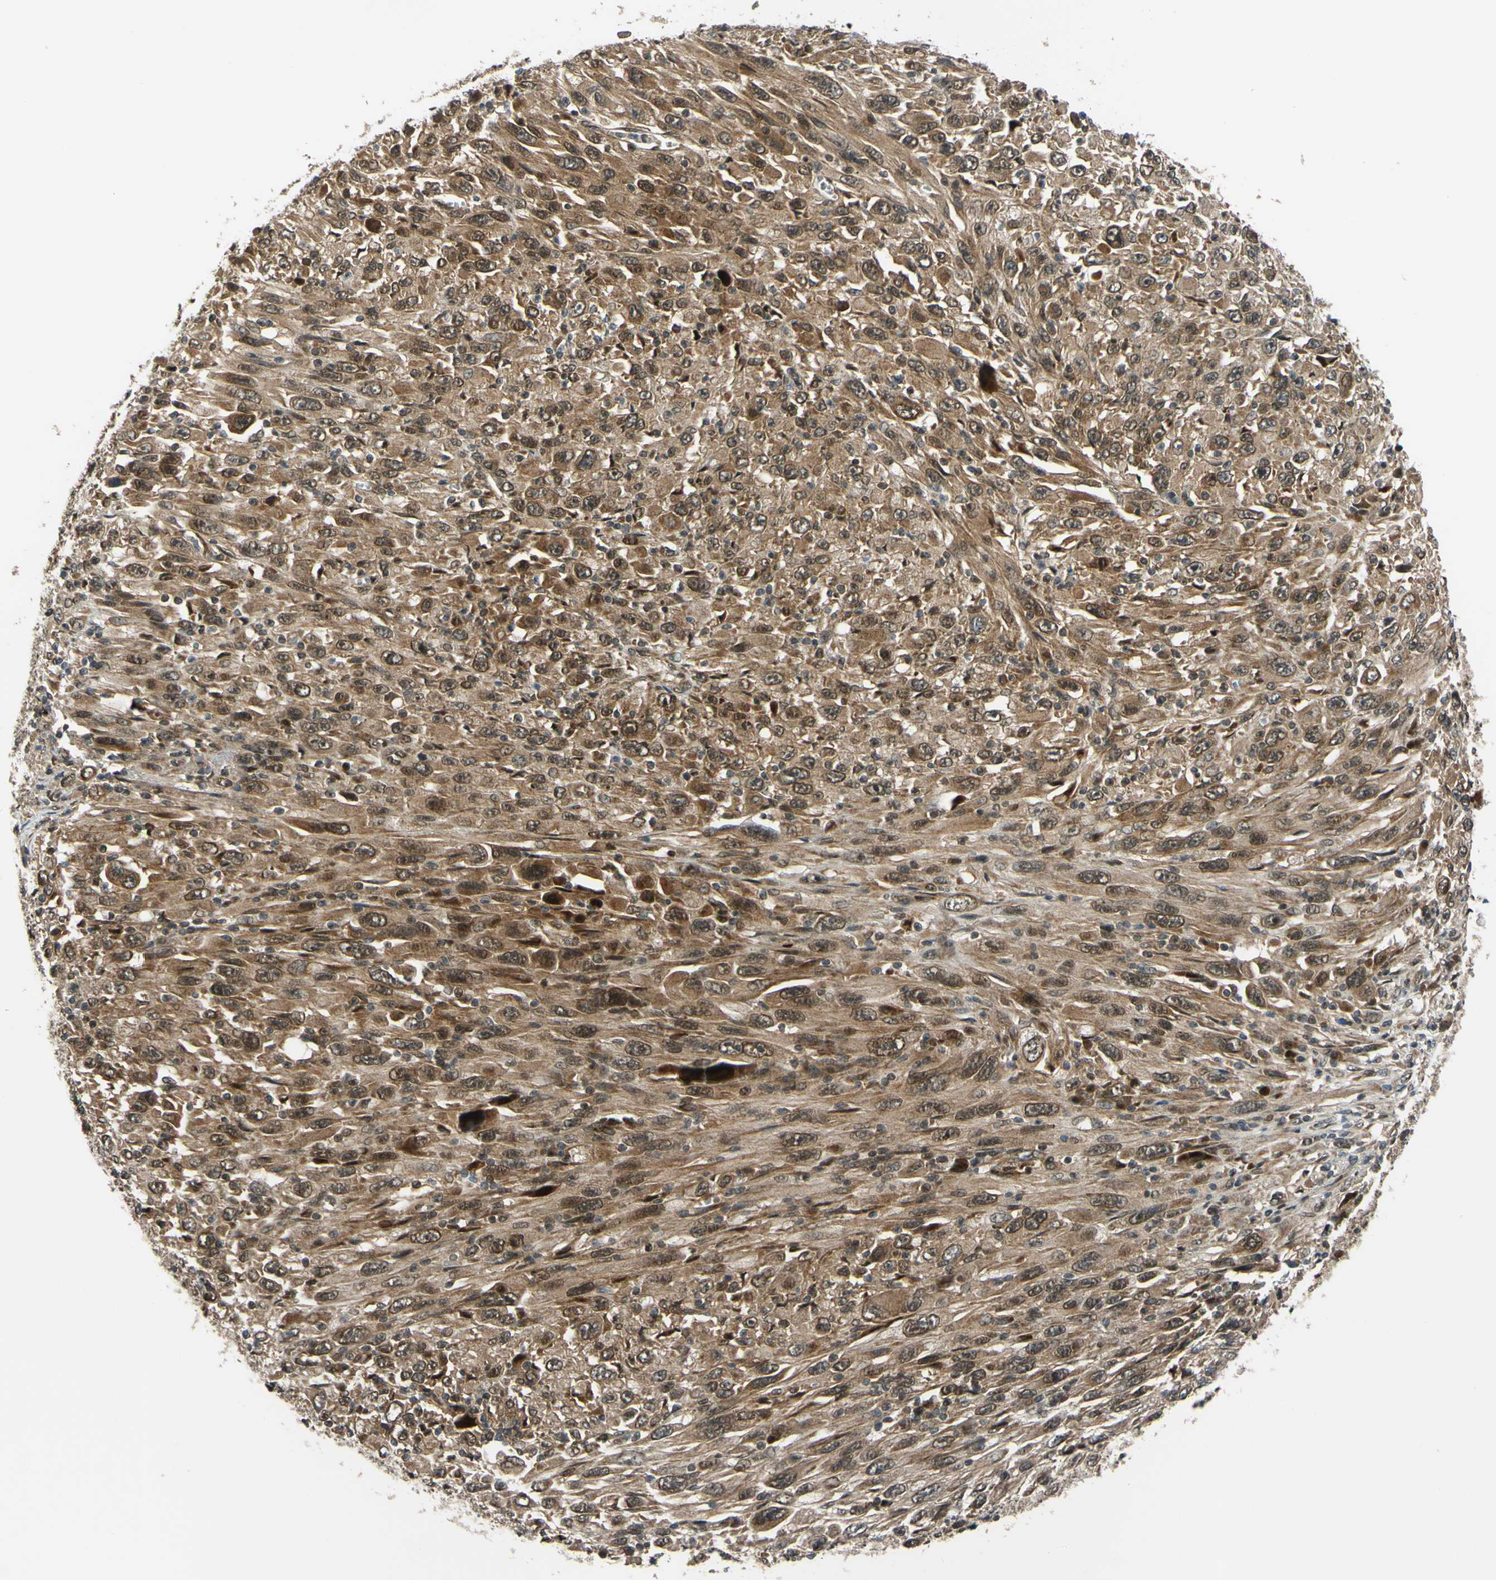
{"staining": {"intensity": "moderate", "quantity": ">75%", "location": "cytoplasmic/membranous,nuclear"}, "tissue": "melanoma", "cell_type": "Tumor cells", "image_type": "cancer", "snomed": [{"axis": "morphology", "description": "Malignant melanoma, Metastatic site"}, {"axis": "topography", "description": "Skin"}], "caption": "Immunohistochemistry (IHC) histopathology image of neoplastic tissue: human malignant melanoma (metastatic site) stained using immunohistochemistry (IHC) demonstrates medium levels of moderate protein expression localized specifically in the cytoplasmic/membranous and nuclear of tumor cells, appearing as a cytoplasmic/membranous and nuclear brown color.", "gene": "ABCC8", "patient": {"sex": "female", "age": 56}}